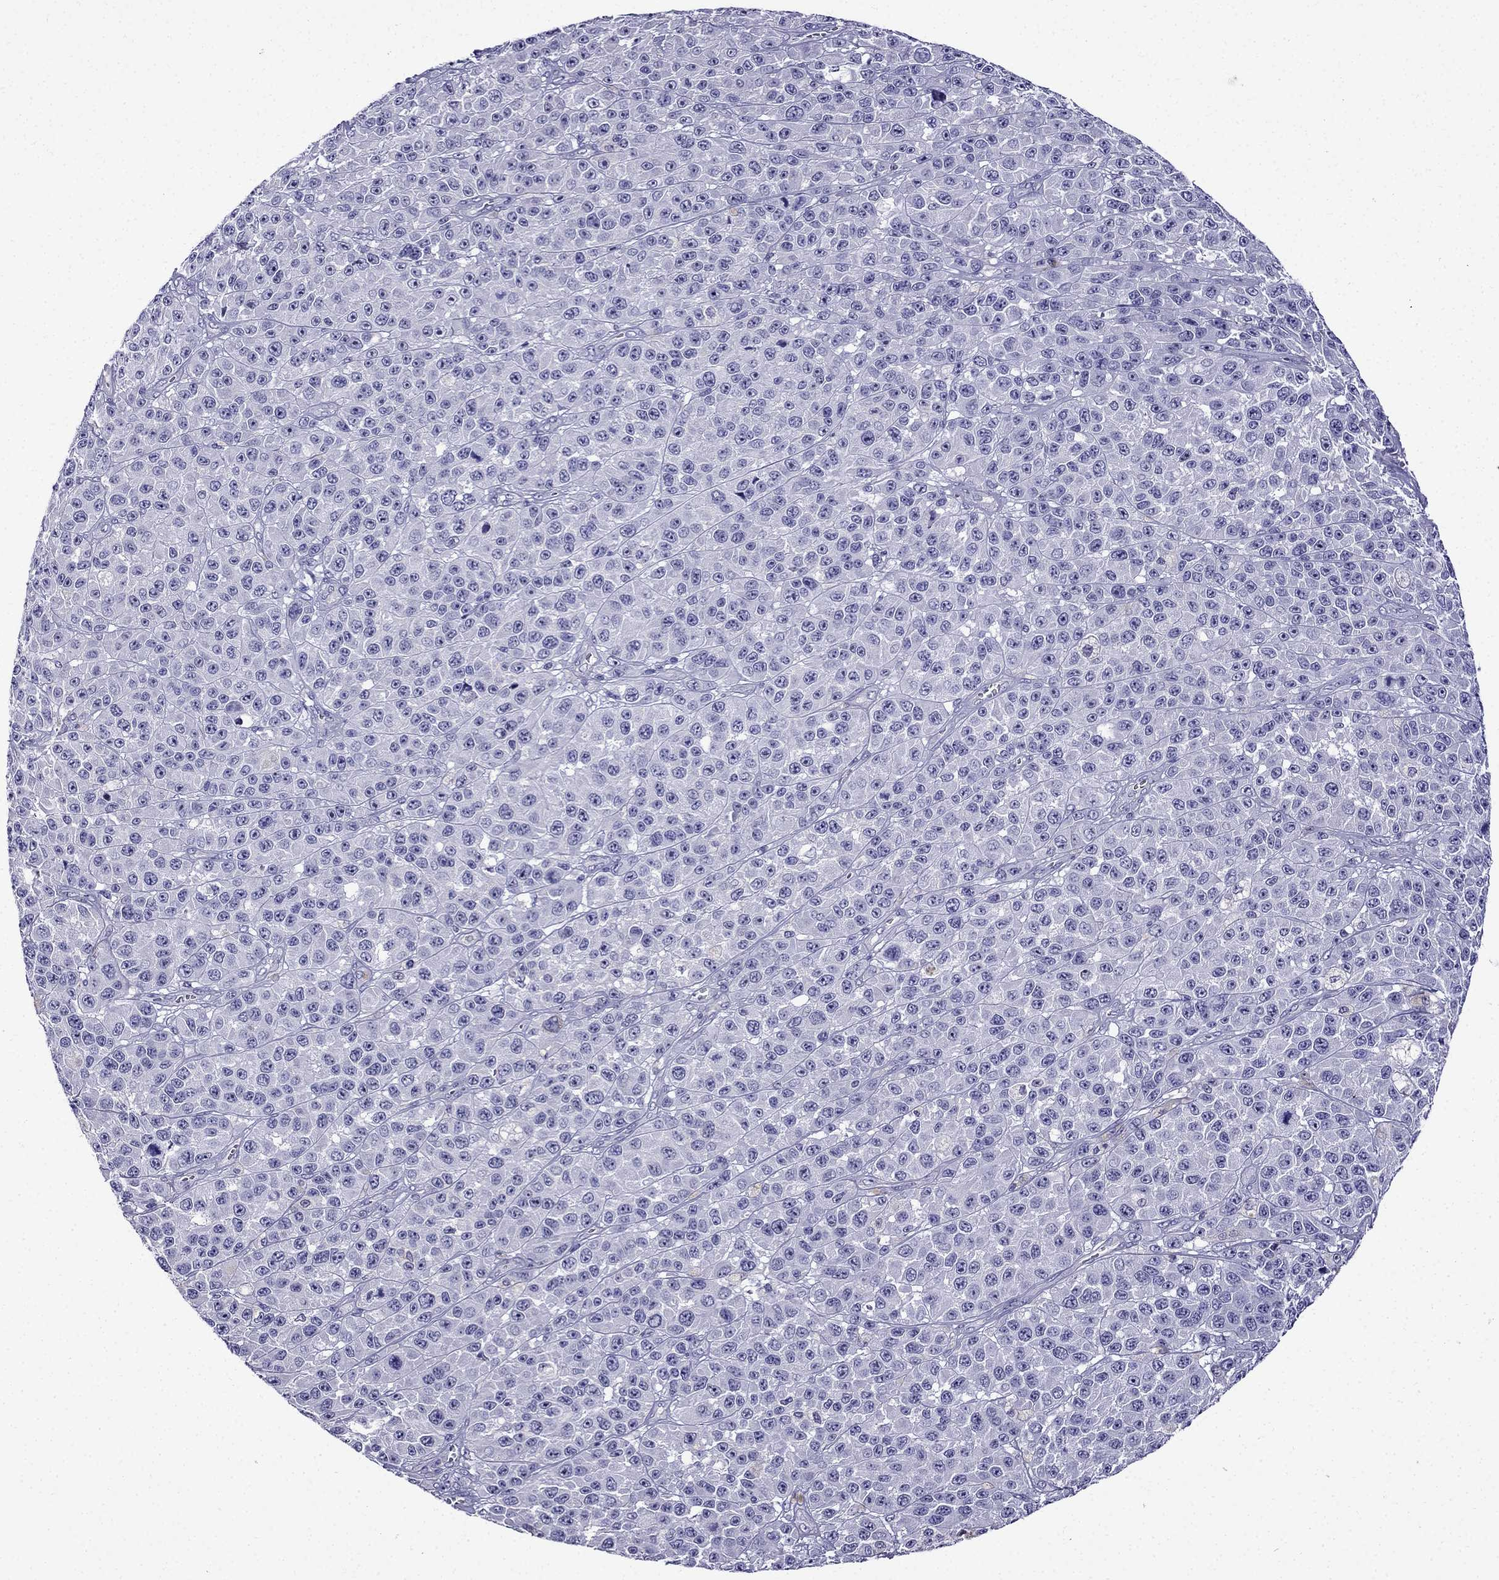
{"staining": {"intensity": "negative", "quantity": "none", "location": "none"}, "tissue": "melanoma", "cell_type": "Tumor cells", "image_type": "cancer", "snomed": [{"axis": "morphology", "description": "Malignant melanoma, NOS"}, {"axis": "topography", "description": "Skin"}], "caption": "A high-resolution image shows IHC staining of melanoma, which exhibits no significant staining in tumor cells.", "gene": "ERC2", "patient": {"sex": "female", "age": 58}}